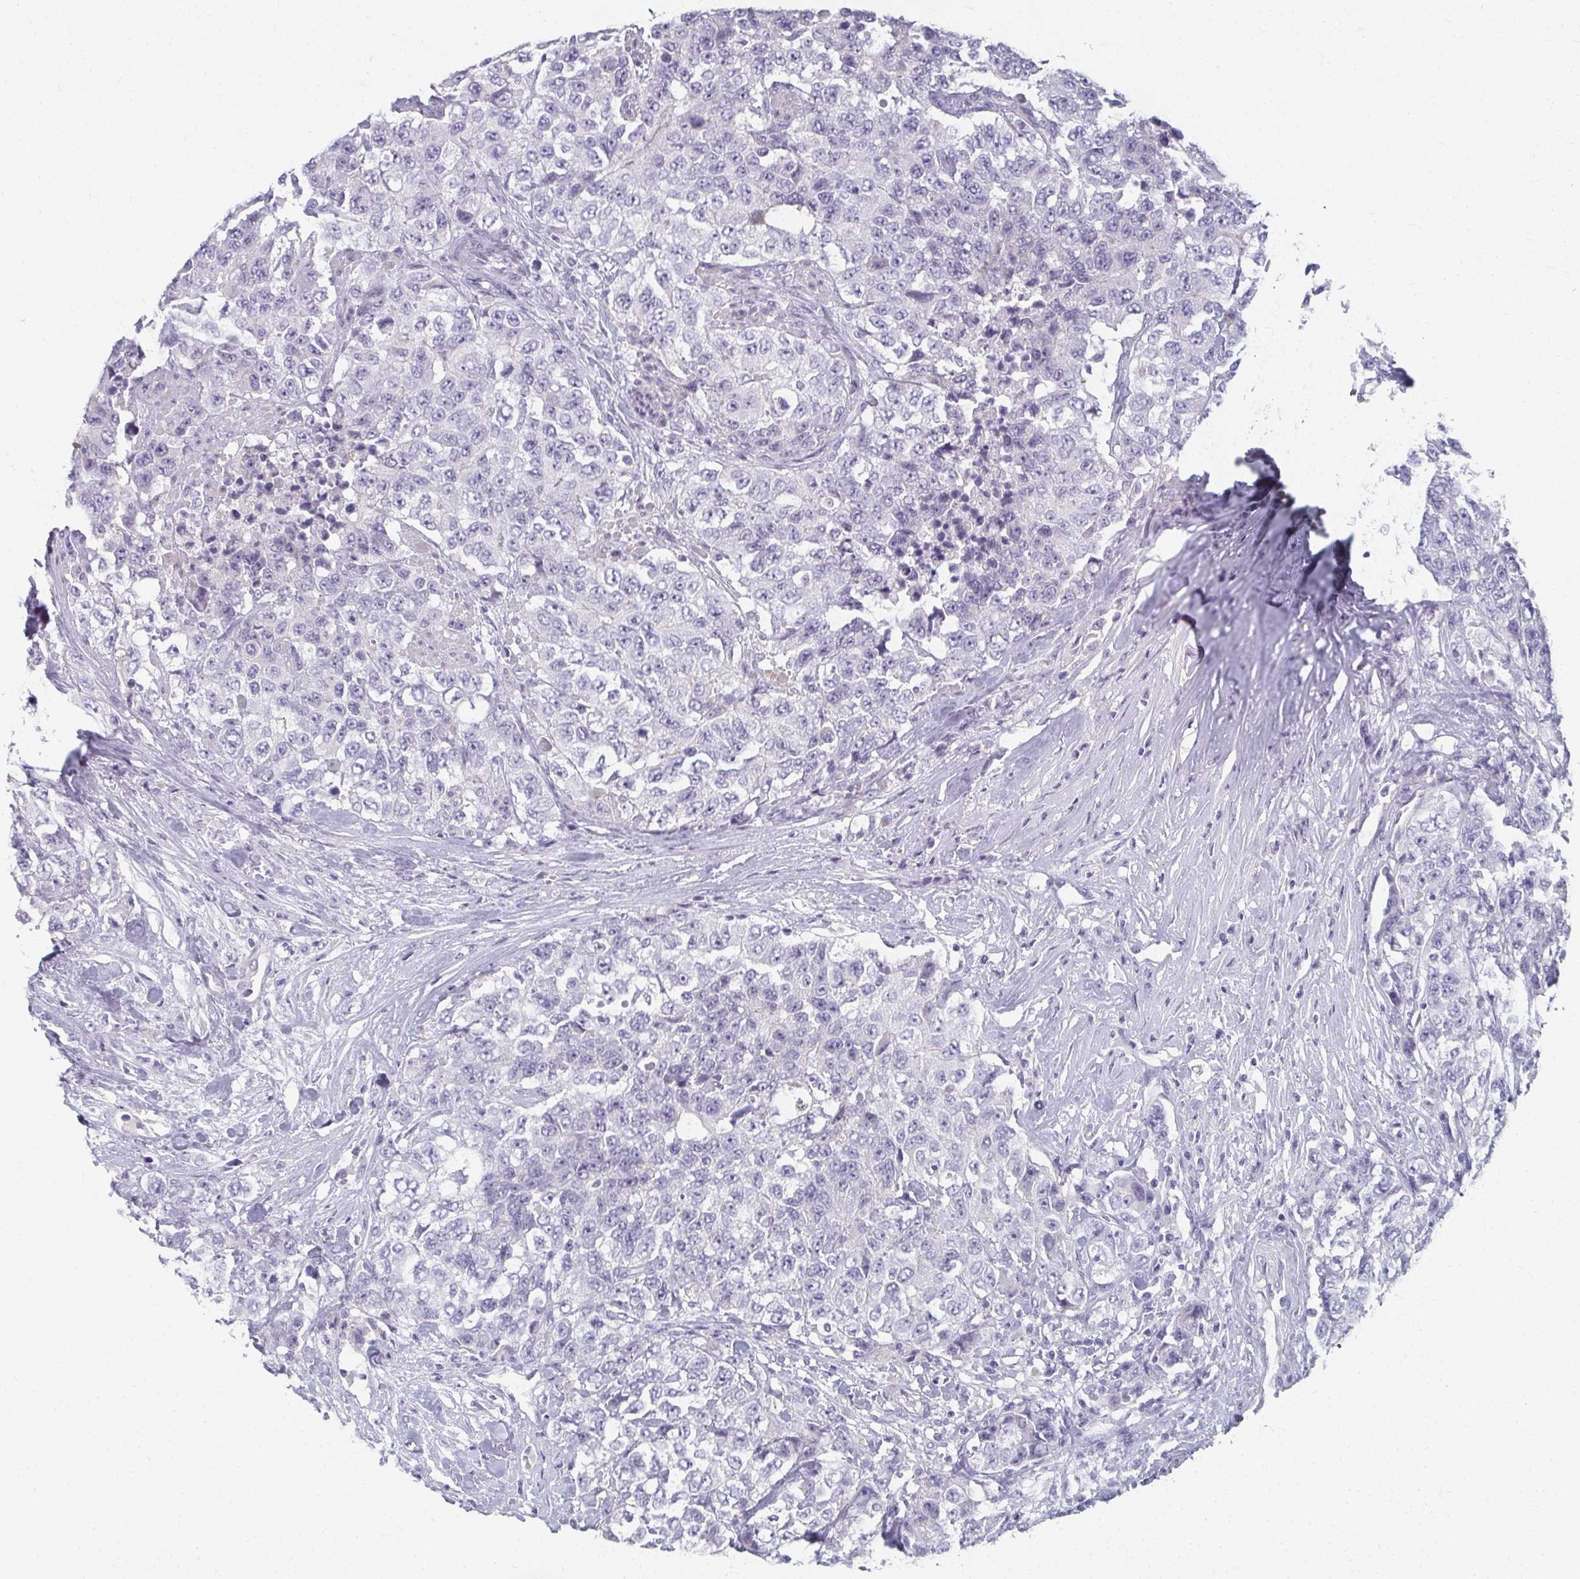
{"staining": {"intensity": "negative", "quantity": "none", "location": "none"}, "tissue": "urothelial cancer", "cell_type": "Tumor cells", "image_type": "cancer", "snomed": [{"axis": "morphology", "description": "Urothelial carcinoma, High grade"}, {"axis": "topography", "description": "Urinary bladder"}], "caption": "IHC of human urothelial cancer demonstrates no positivity in tumor cells.", "gene": "CAMKV", "patient": {"sex": "female", "age": 78}}